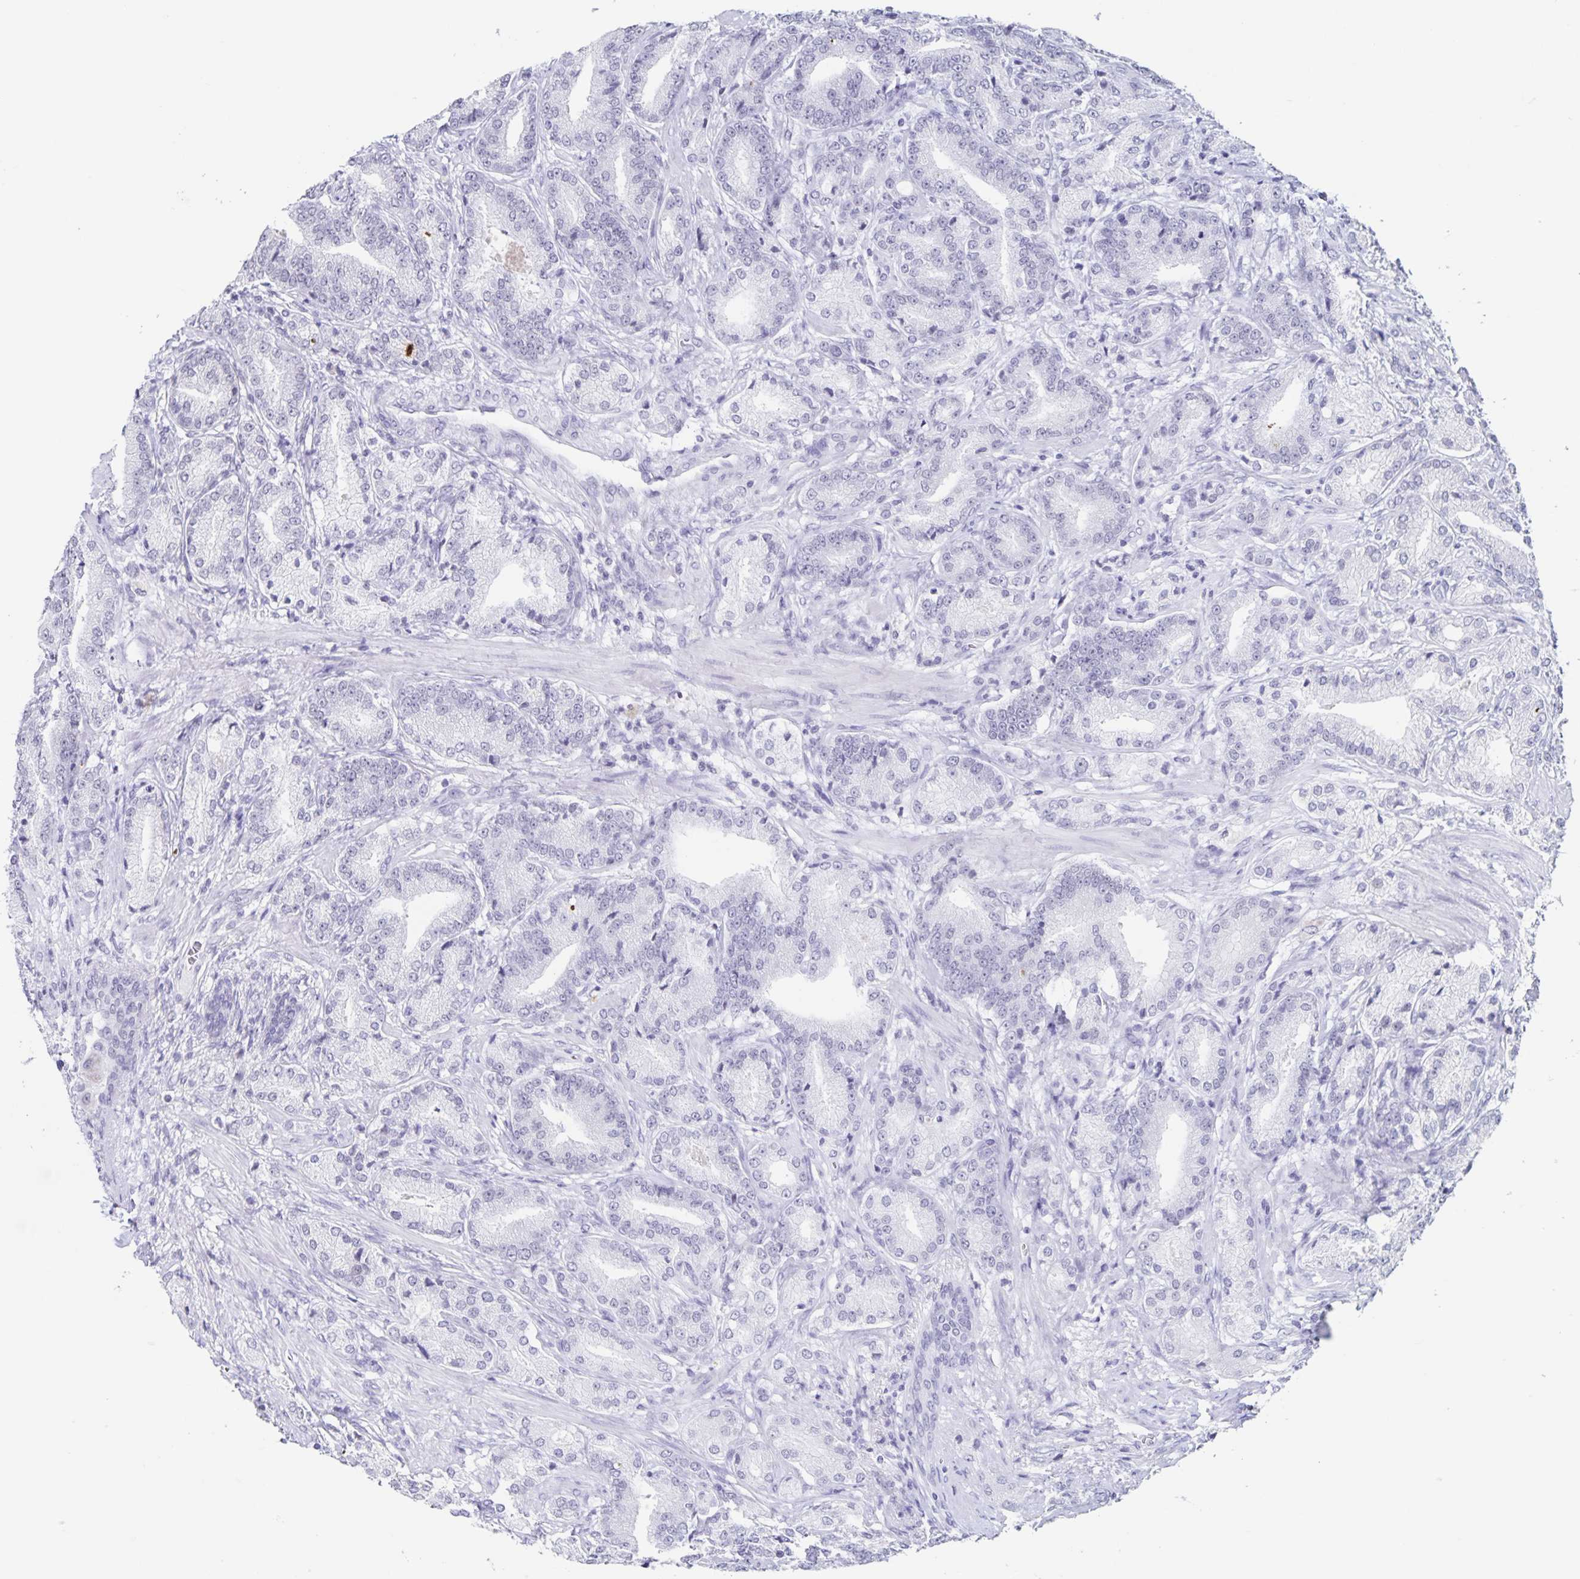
{"staining": {"intensity": "negative", "quantity": "none", "location": "none"}, "tissue": "prostate cancer", "cell_type": "Tumor cells", "image_type": "cancer", "snomed": [{"axis": "morphology", "description": "Adenocarcinoma, High grade"}, {"axis": "topography", "description": "Prostate and seminal vesicle, NOS"}], "caption": "There is no significant expression in tumor cells of high-grade adenocarcinoma (prostate). The staining is performed using DAB brown chromogen with nuclei counter-stained in using hematoxylin.", "gene": "LCE6A", "patient": {"sex": "male", "age": 61}}